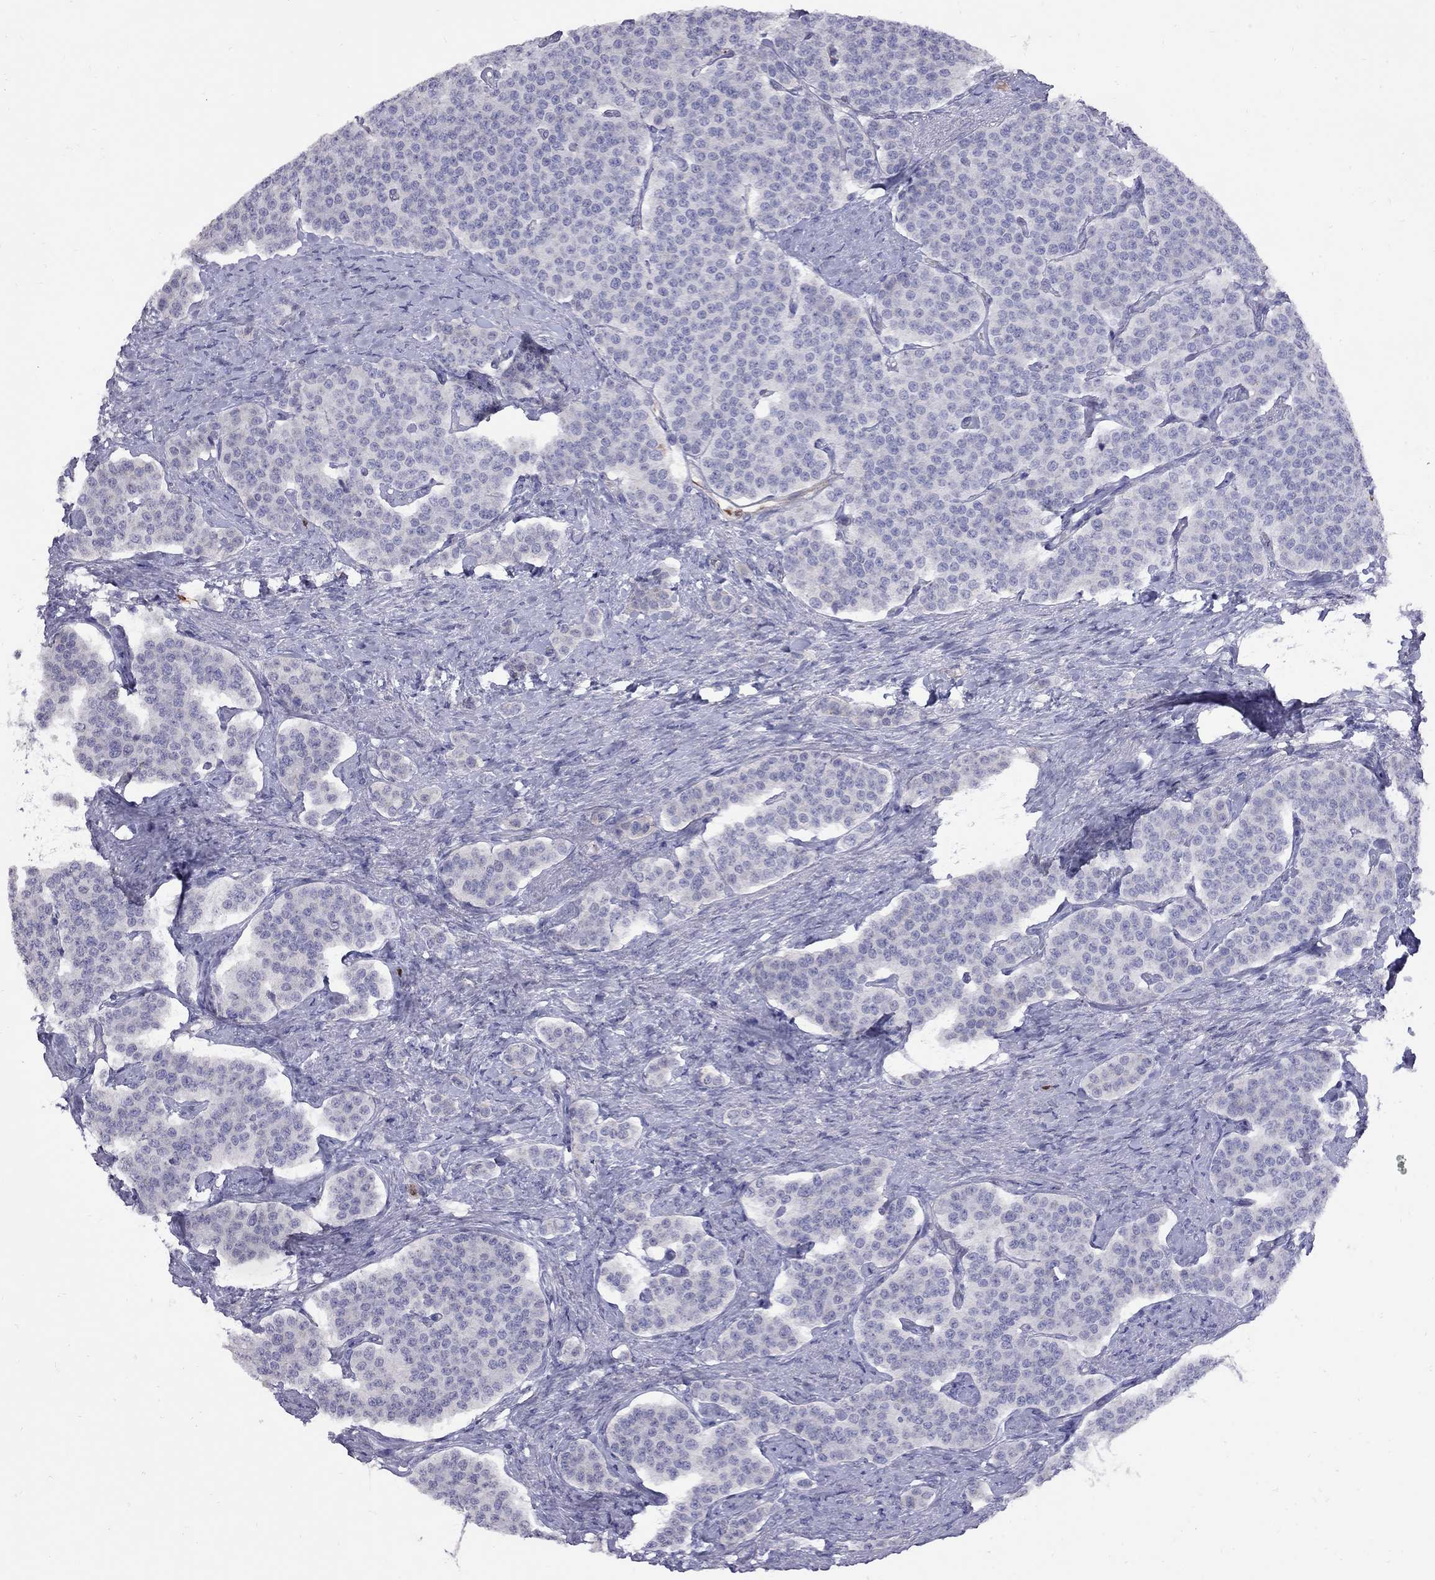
{"staining": {"intensity": "negative", "quantity": "none", "location": "none"}, "tissue": "carcinoid", "cell_type": "Tumor cells", "image_type": "cancer", "snomed": [{"axis": "morphology", "description": "Carcinoid, malignant, NOS"}, {"axis": "topography", "description": "Small intestine"}], "caption": "Tumor cells show no significant protein expression in carcinoid (malignant).", "gene": "SPINT4", "patient": {"sex": "female", "age": 58}}